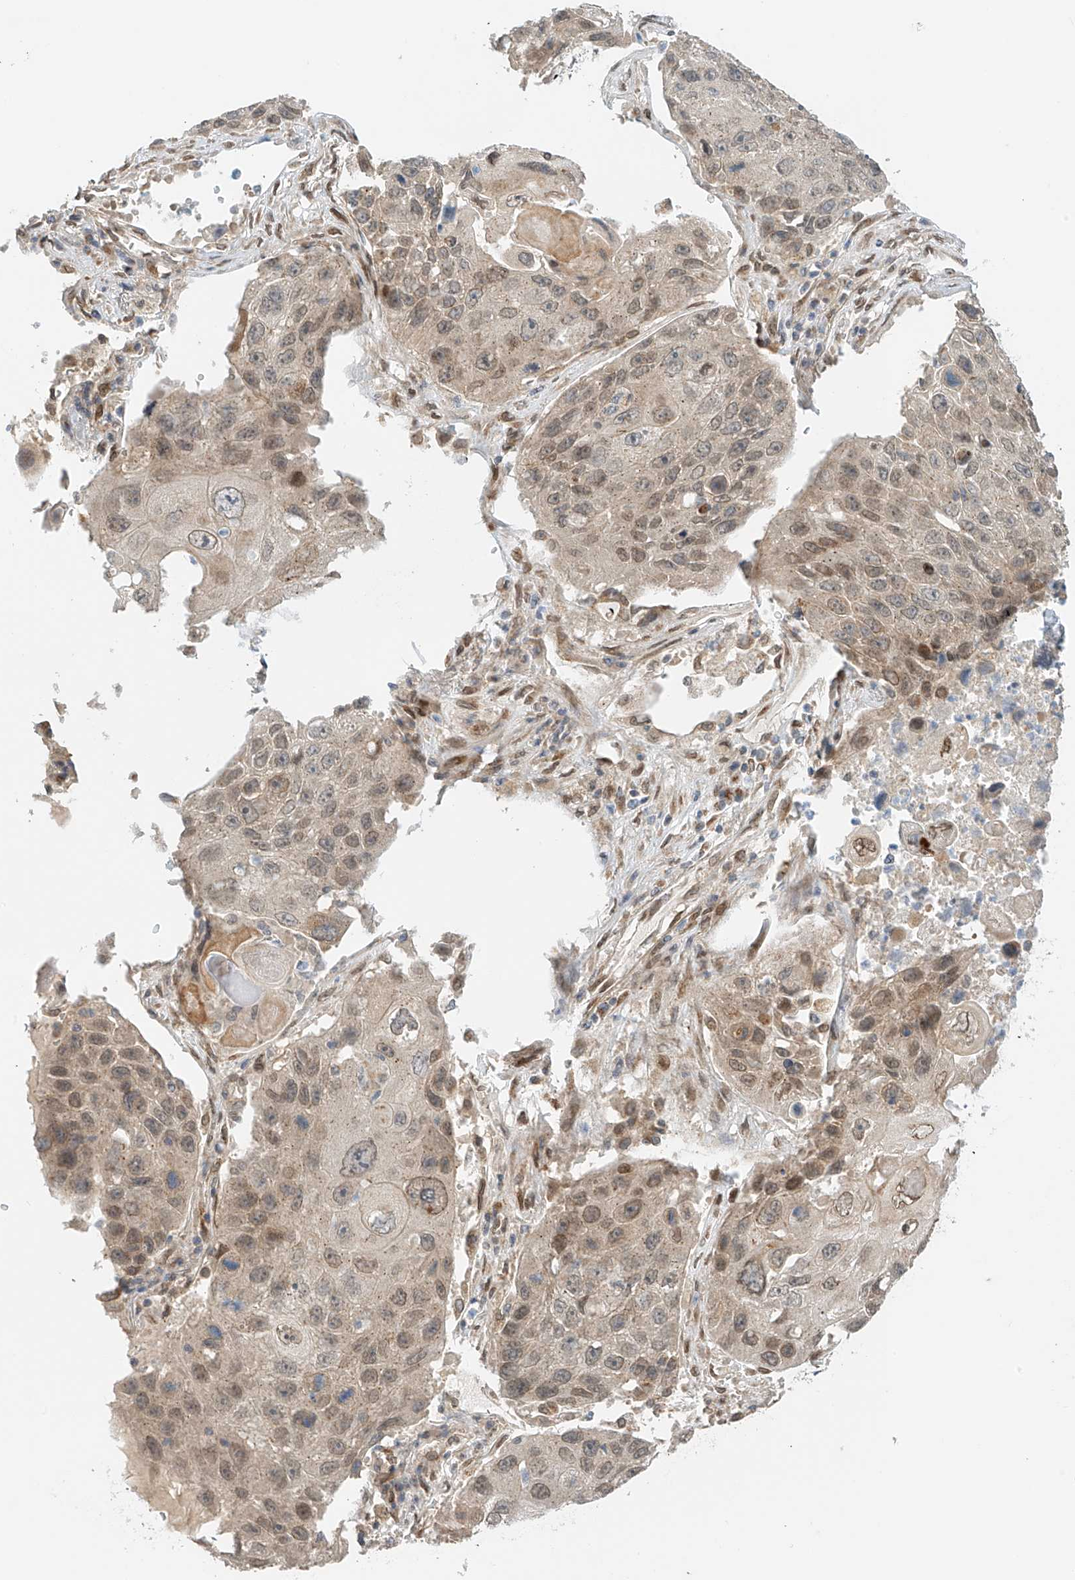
{"staining": {"intensity": "moderate", "quantity": "25%-75%", "location": "cytoplasmic/membranous,nuclear"}, "tissue": "lung cancer", "cell_type": "Tumor cells", "image_type": "cancer", "snomed": [{"axis": "morphology", "description": "Squamous cell carcinoma, NOS"}, {"axis": "topography", "description": "Lung"}], "caption": "Protein analysis of lung squamous cell carcinoma tissue exhibits moderate cytoplasmic/membranous and nuclear positivity in approximately 25%-75% of tumor cells. (DAB IHC, brown staining for protein, blue staining for nuclei).", "gene": "STARD9", "patient": {"sex": "male", "age": 61}}